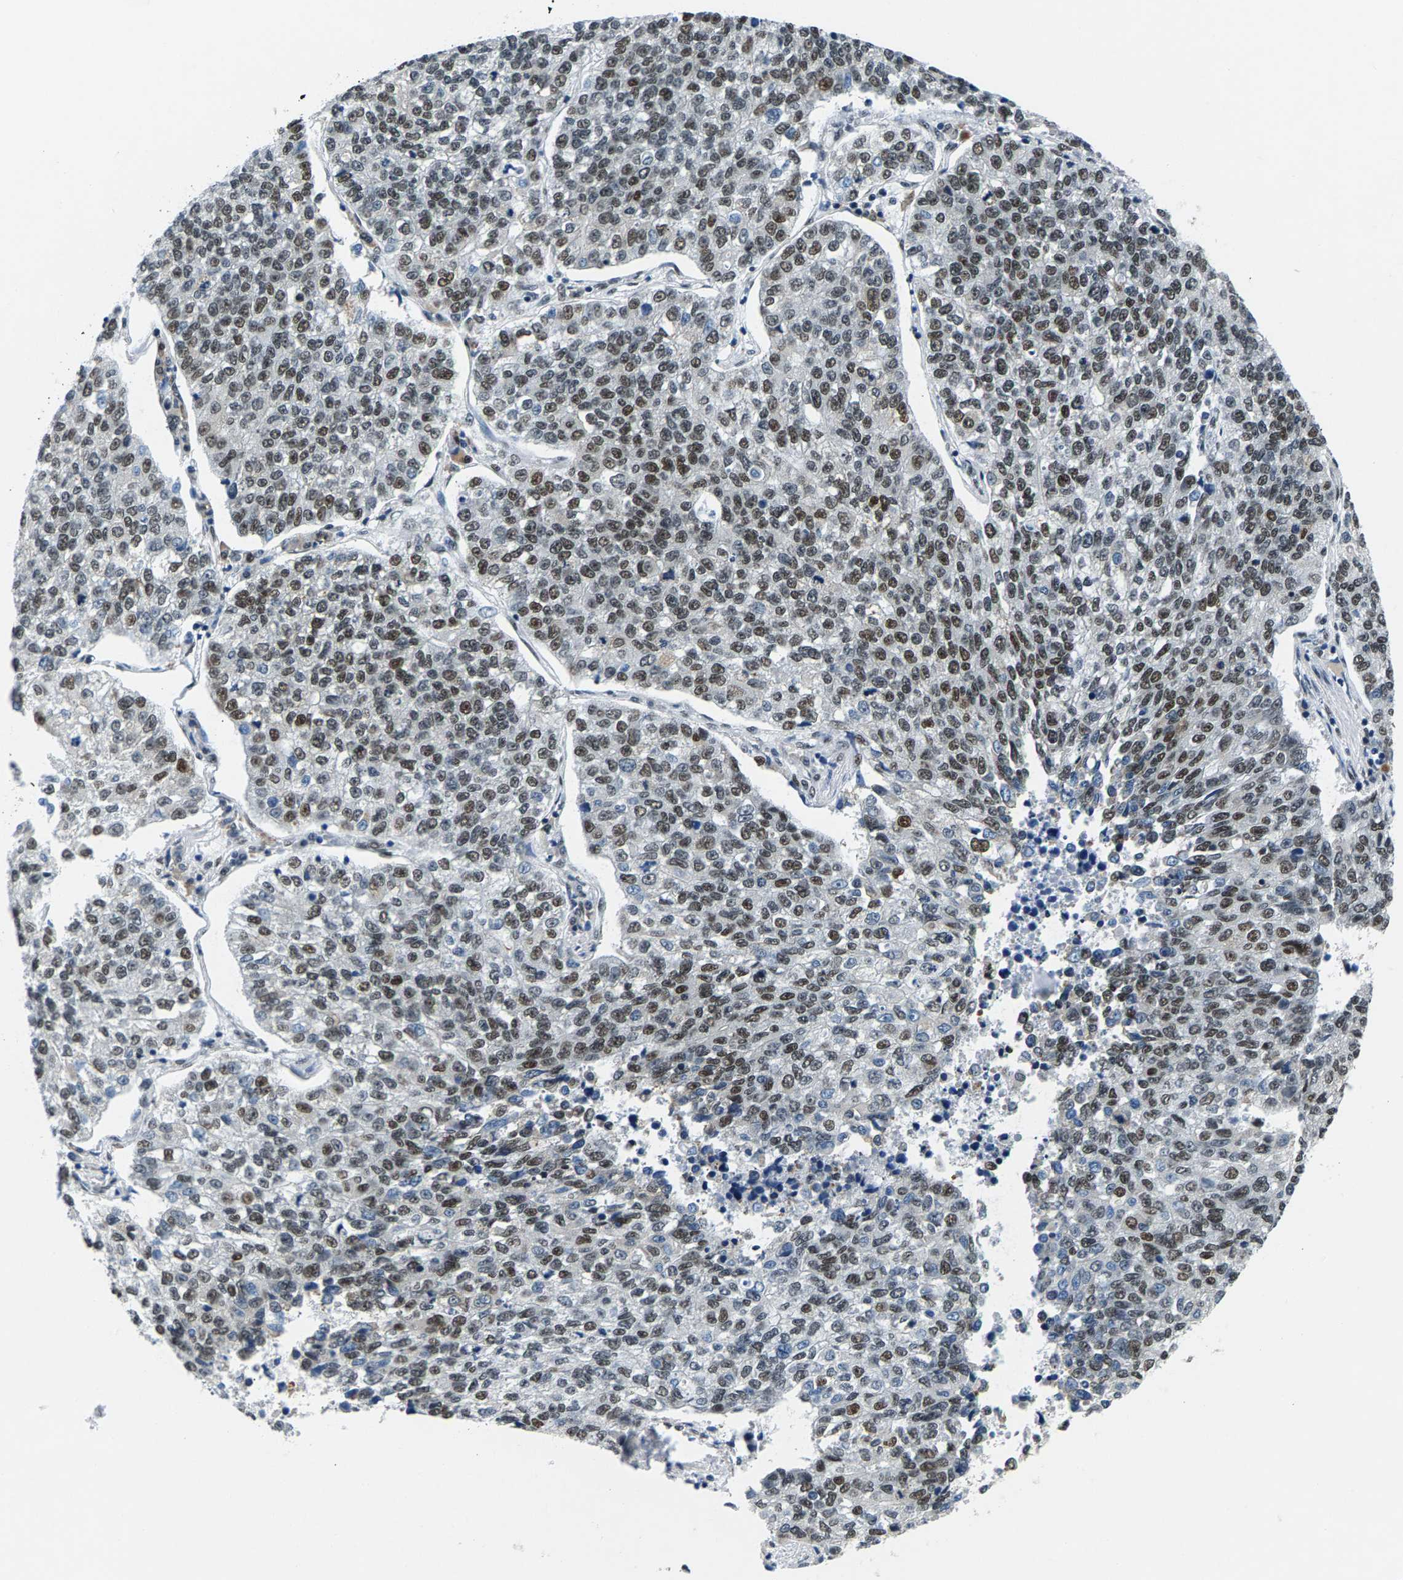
{"staining": {"intensity": "moderate", "quantity": ">75%", "location": "nuclear"}, "tissue": "lung cancer", "cell_type": "Tumor cells", "image_type": "cancer", "snomed": [{"axis": "morphology", "description": "Adenocarcinoma, NOS"}, {"axis": "topography", "description": "Lung"}], "caption": "An image showing moderate nuclear expression in approximately >75% of tumor cells in adenocarcinoma (lung), as visualized by brown immunohistochemical staining.", "gene": "ATF2", "patient": {"sex": "male", "age": 49}}